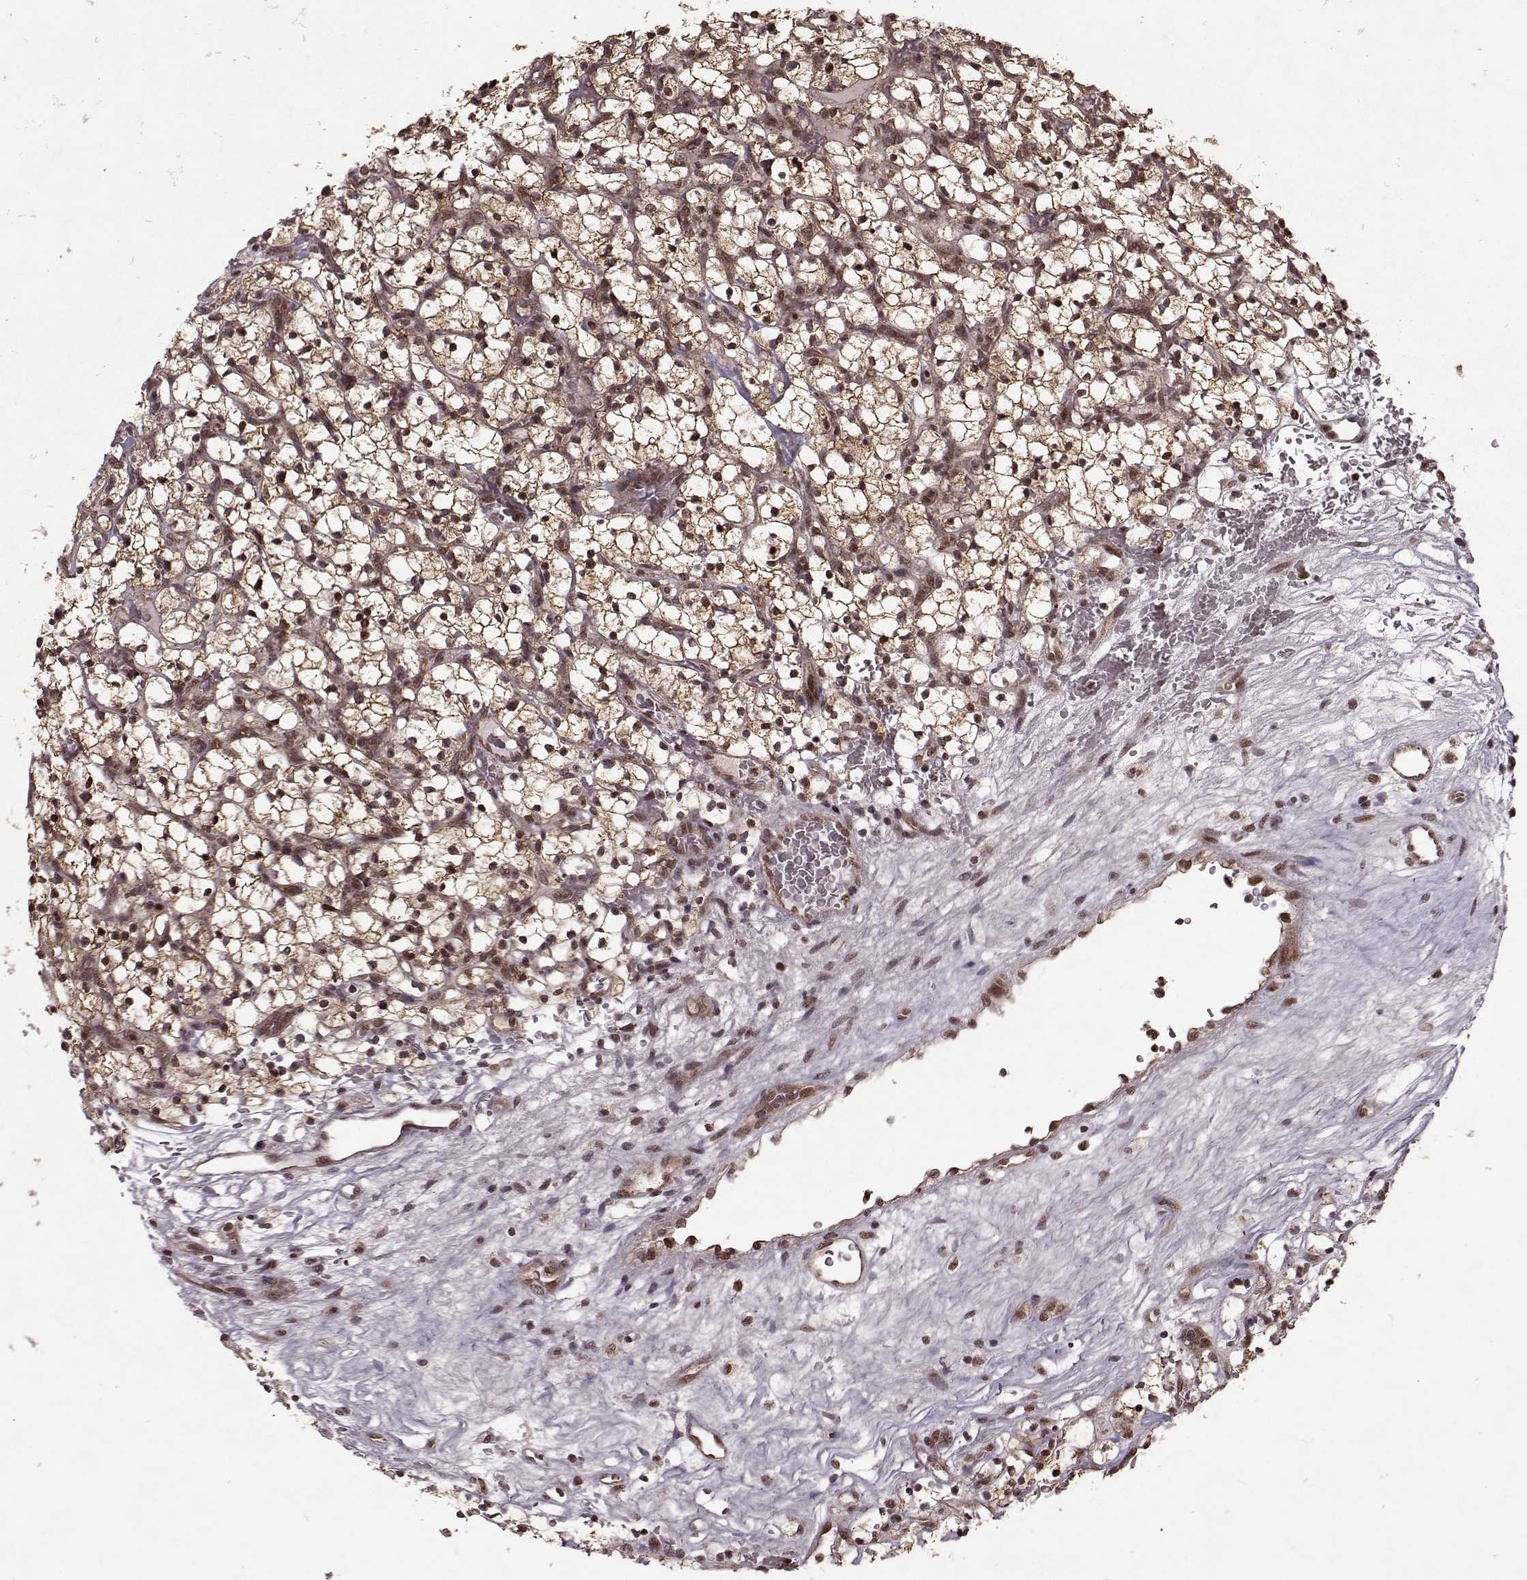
{"staining": {"intensity": "strong", "quantity": ">75%", "location": "cytoplasmic/membranous,nuclear"}, "tissue": "renal cancer", "cell_type": "Tumor cells", "image_type": "cancer", "snomed": [{"axis": "morphology", "description": "Adenocarcinoma, NOS"}, {"axis": "topography", "description": "Kidney"}], "caption": "Renal adenocarcinoma stained for a protein displays strong cytoplasmic/membranous and nuclear positivity in tumor cells.", "gene": "PSMA7", "patient": {"sex": "female", "age": 64}}